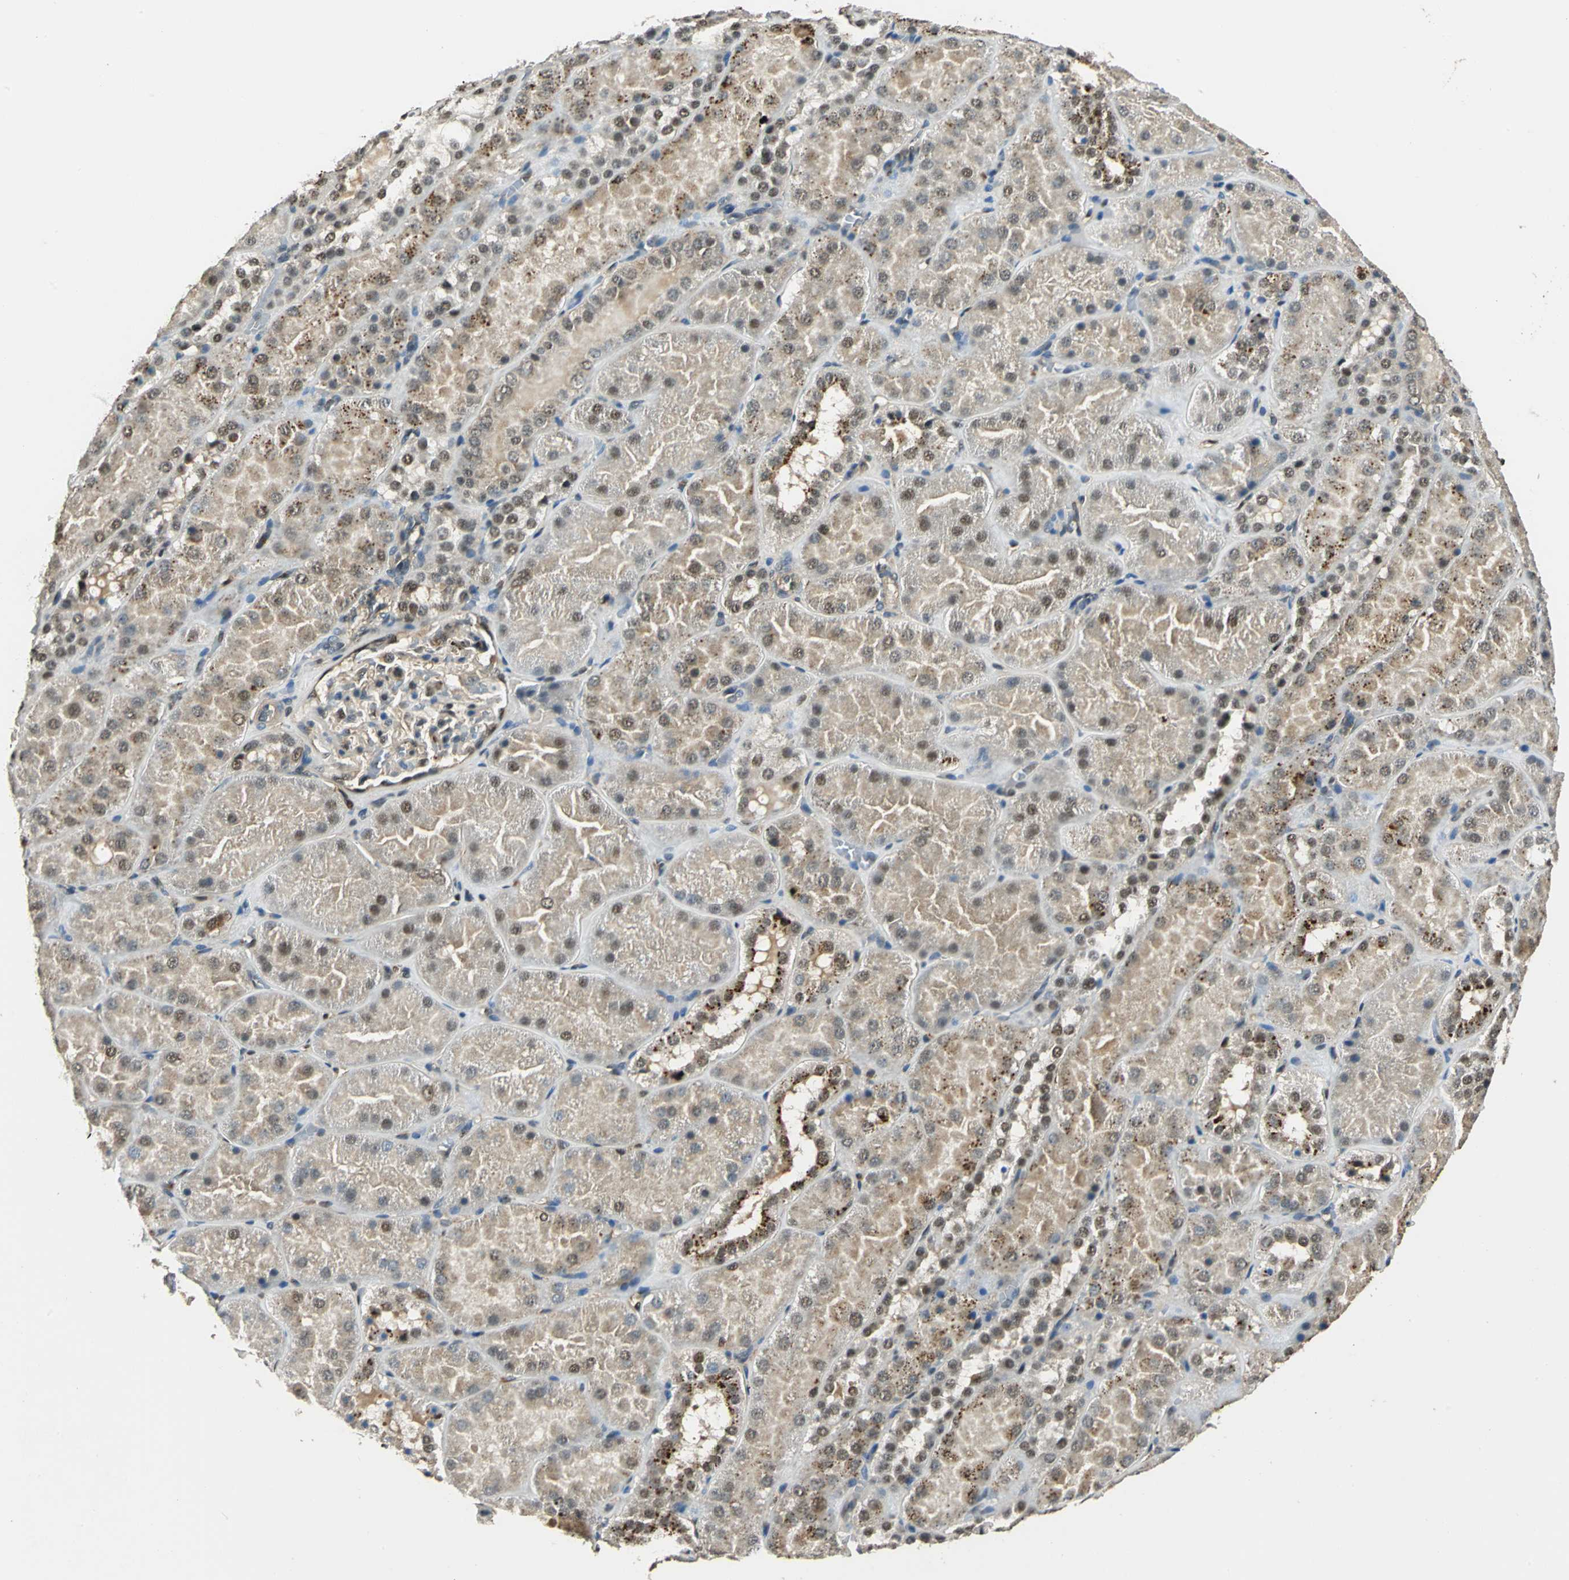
{"staining": {"intensity": "moderate", "quantity": "<25%", "location": "cytoplasmic/membranous,nuclear"}, "tissue": "kidney", "cell_type": "Cells in glomeruli", "image_type": "normal", "snomed": [{"axis": "morphology", "description": "Normal tissue, NOS"}, {"axis": "topography", "description": "Kidney"}], "caption": "A high-resolution histopathology image shows immunohistochemistry (IHC) staining of benign kidney, which reveals moderate cytoplasmic/membranous,nuclear positivity in about <25% of cells in glomeruli. (brown staining indicates protein expression, while blue staining denotes nuclei).", "gene": "PPP1R13L", "patient": {"sex": "male", "age": 28}}